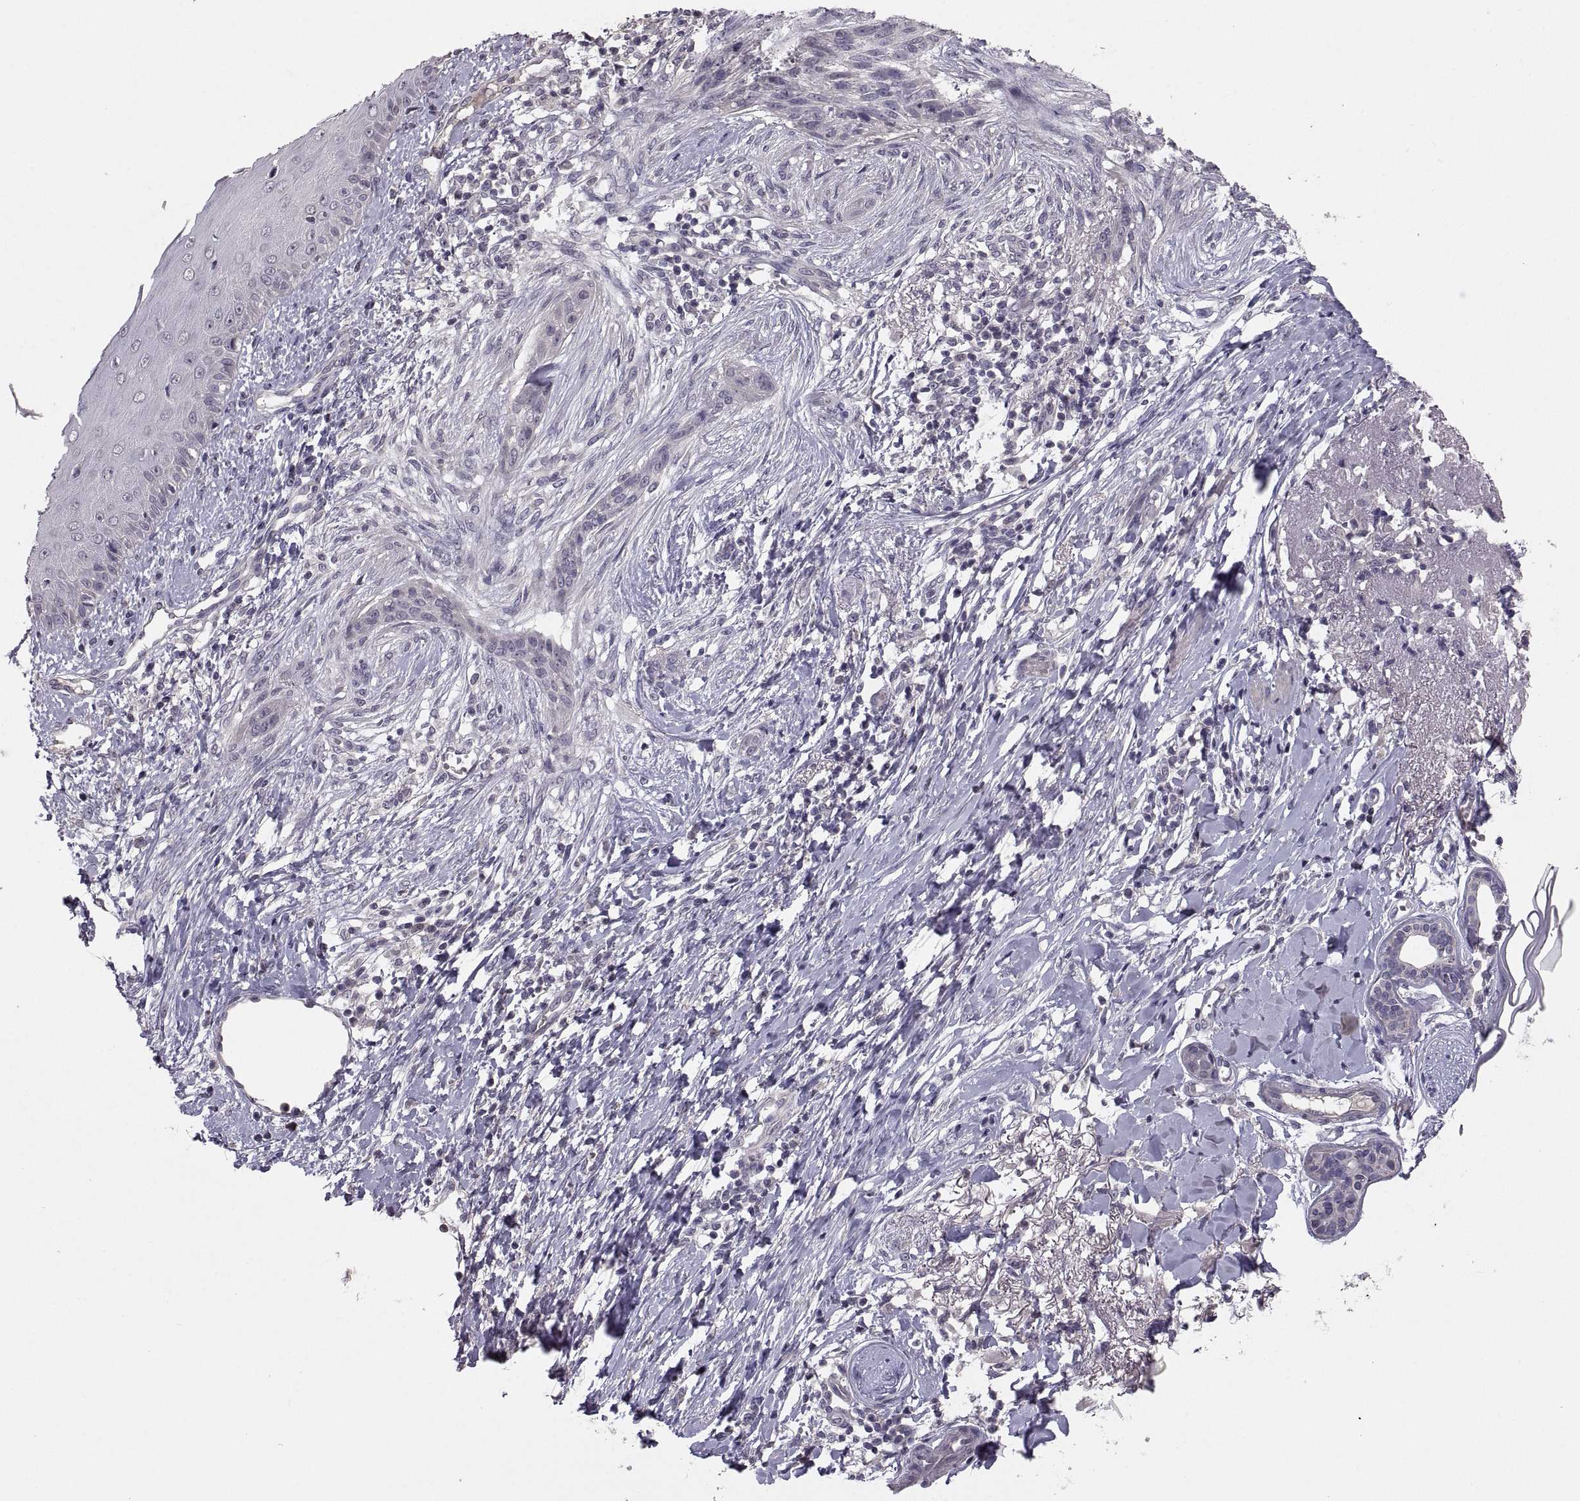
{"staining": {"intensity": "negative", "quantity": "none", "location": "none"}, "tissue": "skin cancer", "cell_type": "Tumor cells", "image_type": "cancer", "snomed": [{"axis": "morphology", "description": "Normal tissue, NOS"}, {"axis": "morphology", "description": "Basal cell carcinoma"}, {"axis": "topography", "description": "Skin"}], "caption": "Basal cell carcinoma (skin) stained for a protein using immunohistochemistry (IHC) reveals no expression tumor cells.", "gene": "PAX2", "patient": {"sex": "male", "age": 84}}